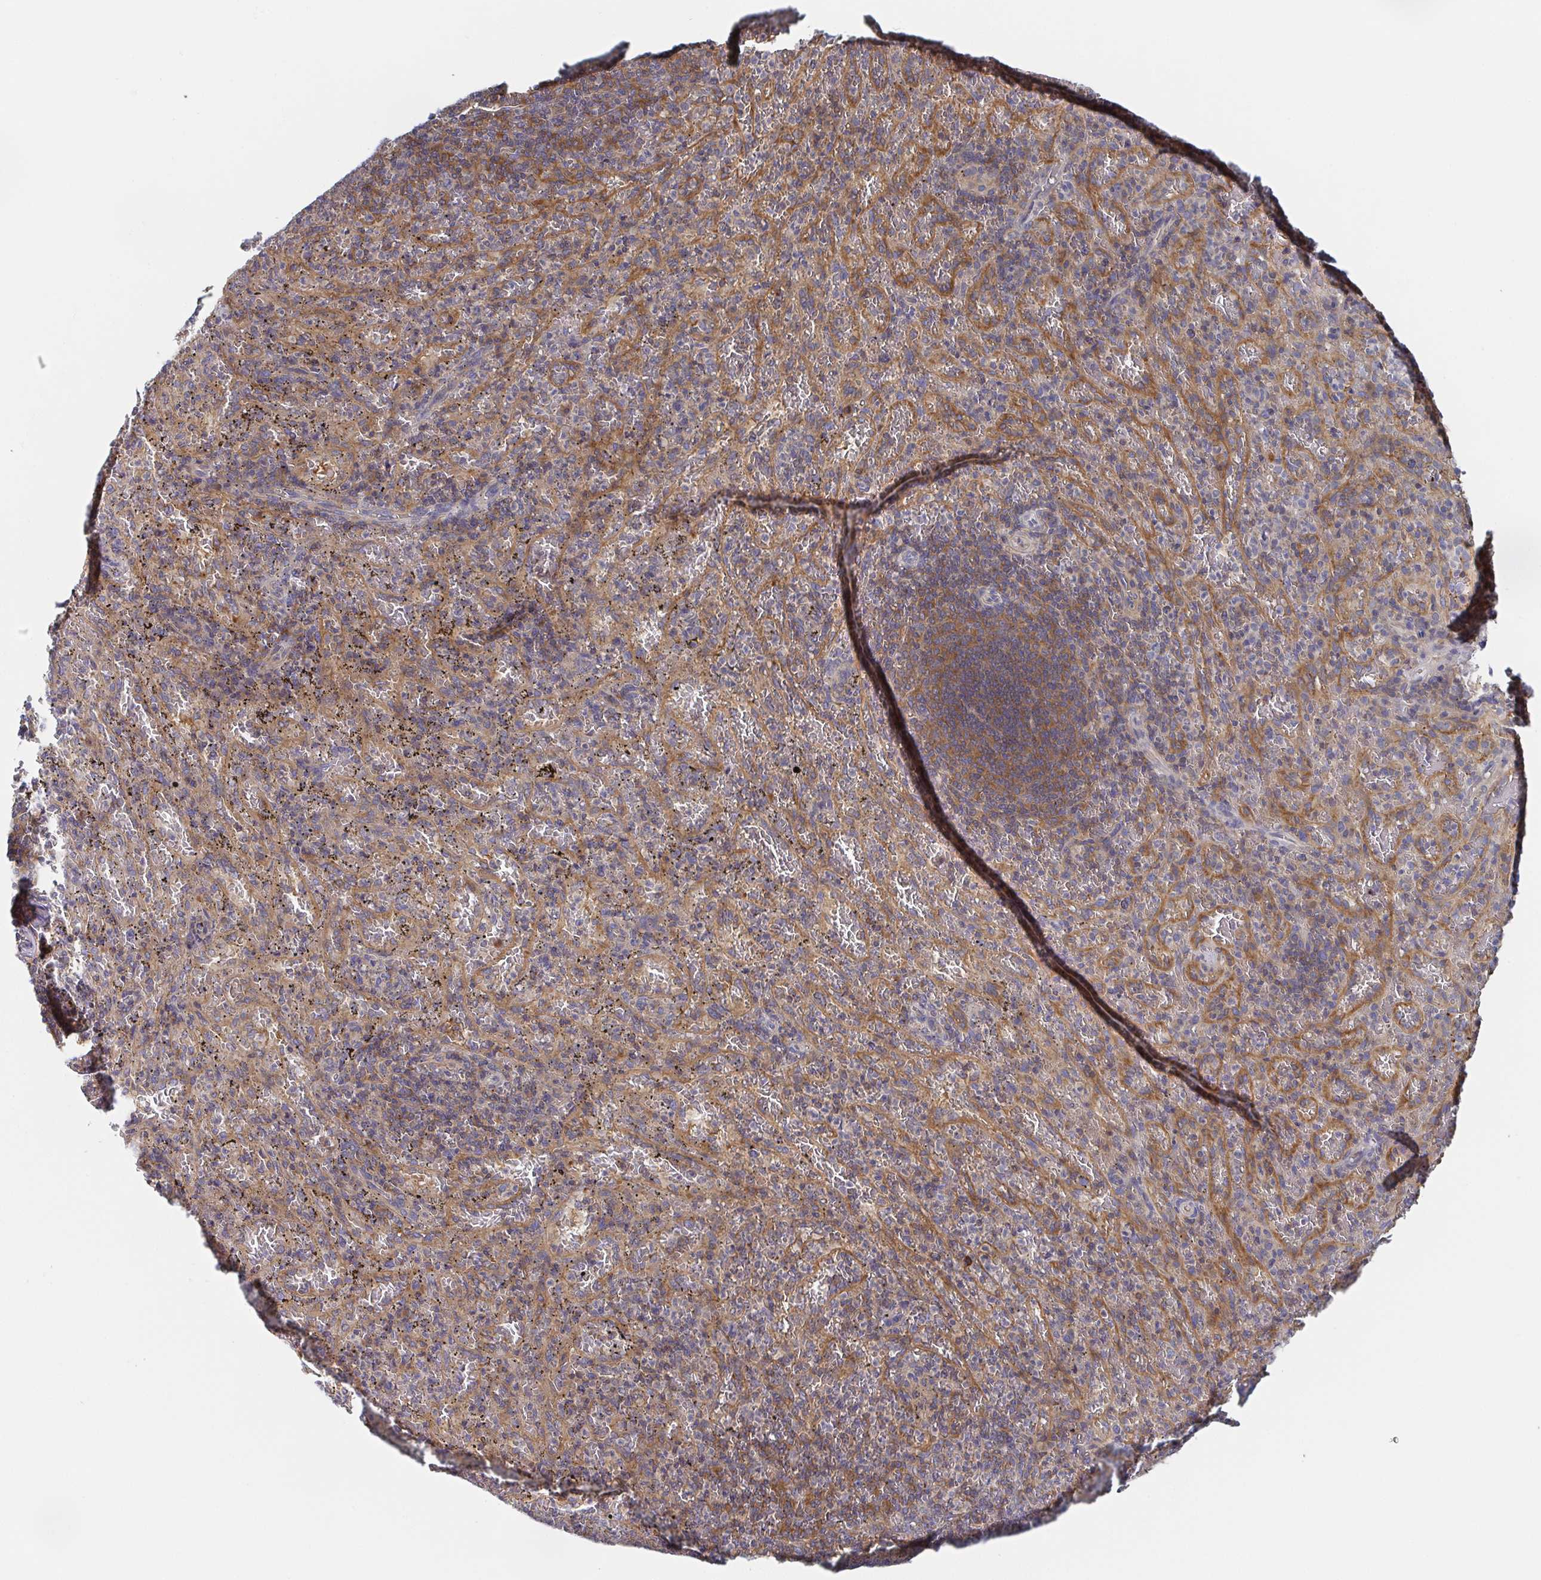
{"staining": {"intensity": "negative", "quantity": "none", "location": "none"}, "tissue": "spleen", "cell_type": "Cells in red pulp", "image_type": "normal", "snomed": [{"axis": "morphology", "description": "Normal tissue, NOS"}, {"axis": "topography", "description": "Spleen"}], "caption": "A high-resolution photomicrograph shows immunohistochemistry staining of normal spleen, which shows no significant expression in cells in red pulp. (DAB immunohistochemistry, high magnification).", "gene": "TUFT1", "patient": {"sex": "male", "age": 57}}